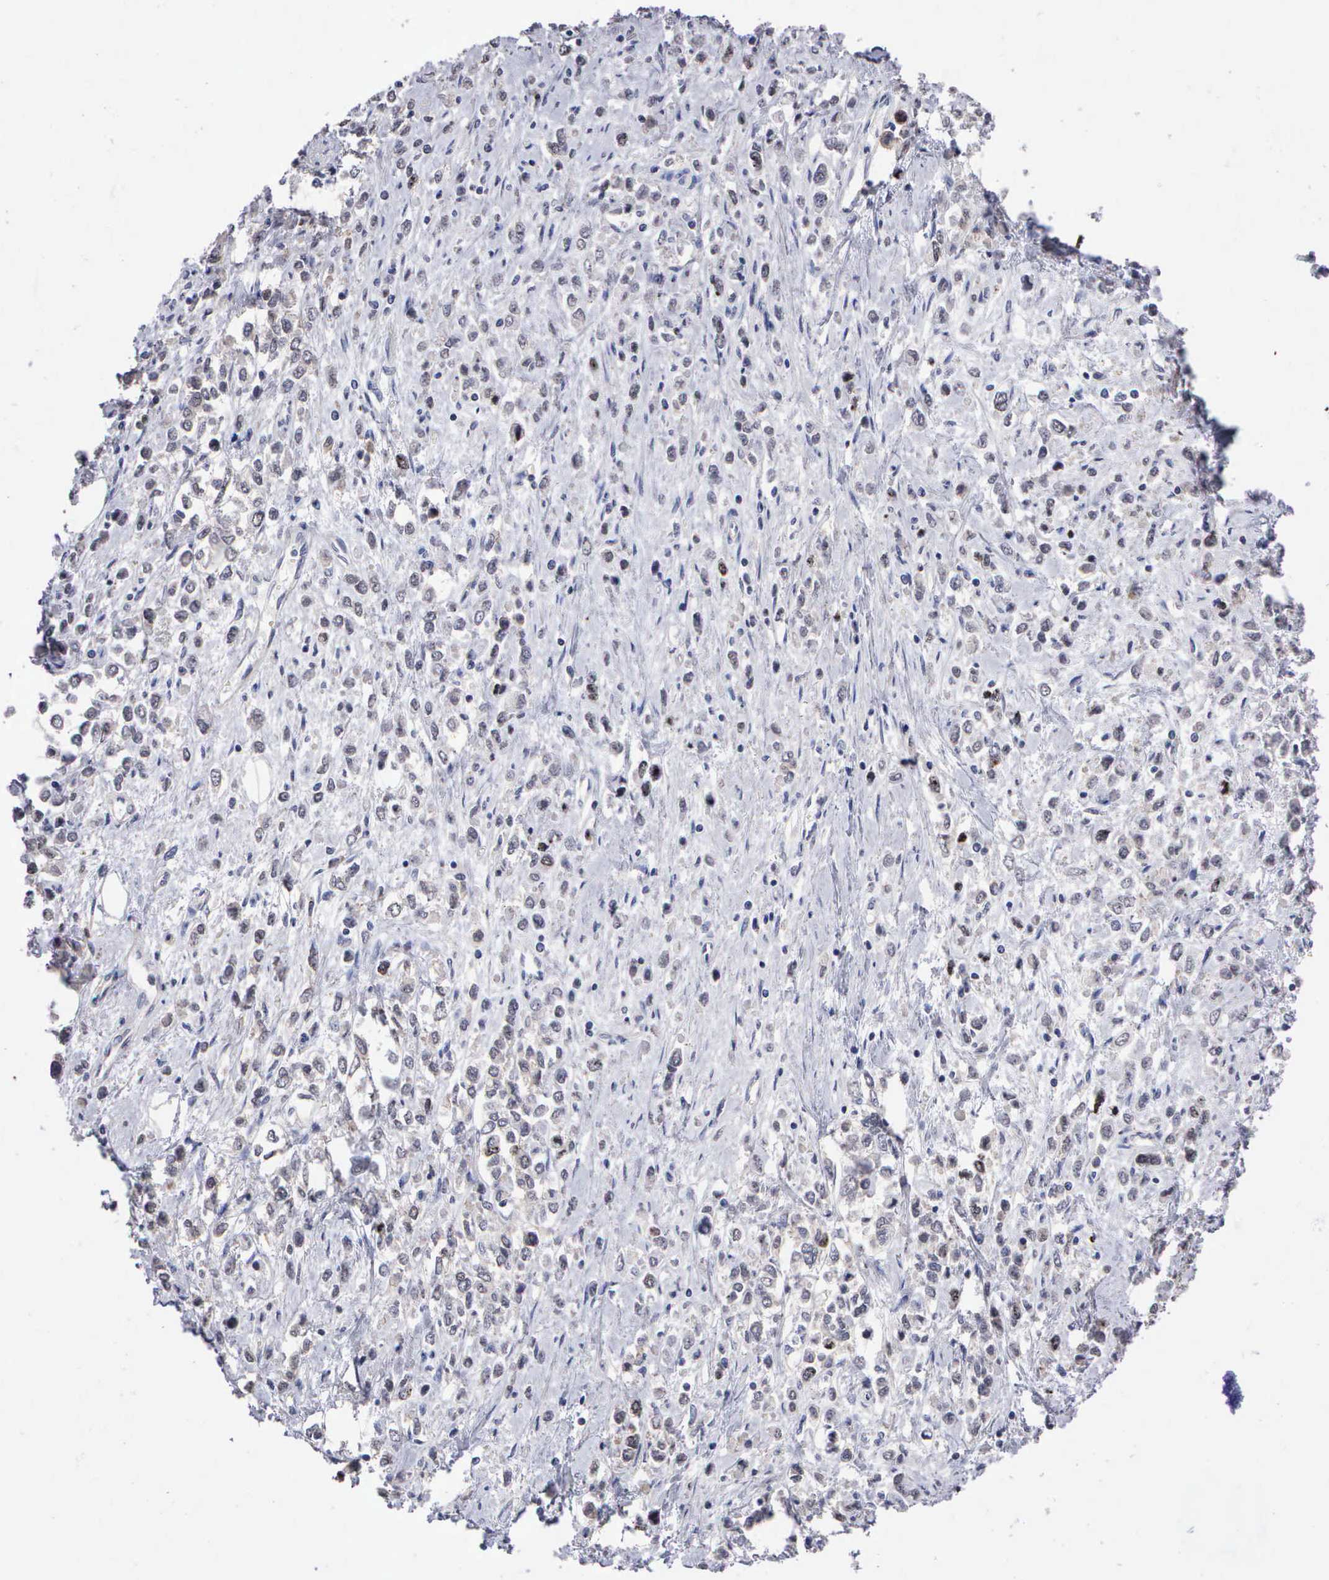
{"staining": {"intensity": "weak", "quantity": "<25%", "location": "nuclear"}, "tissue": "stomach cancer", "cell_type": "Tumor cells", "image_type": "cancer", "snomed": [{"axis": "morphology", "description": "Adenocarcinoma, NOS"}, {"axis": "topography", "description": "Stomach, upper"}], "caption": "This is a micrograph of immunohistochemistry staining of stomach adenocarcinoma, which shows no positivity in tumor cells. (Brightfield microscopy of DAB (3,3'-diaminobenzidine) immunohistochemistry at high magnification).", "gene": "KDM6A", "patient": {"sex": "male", "age": 76}}